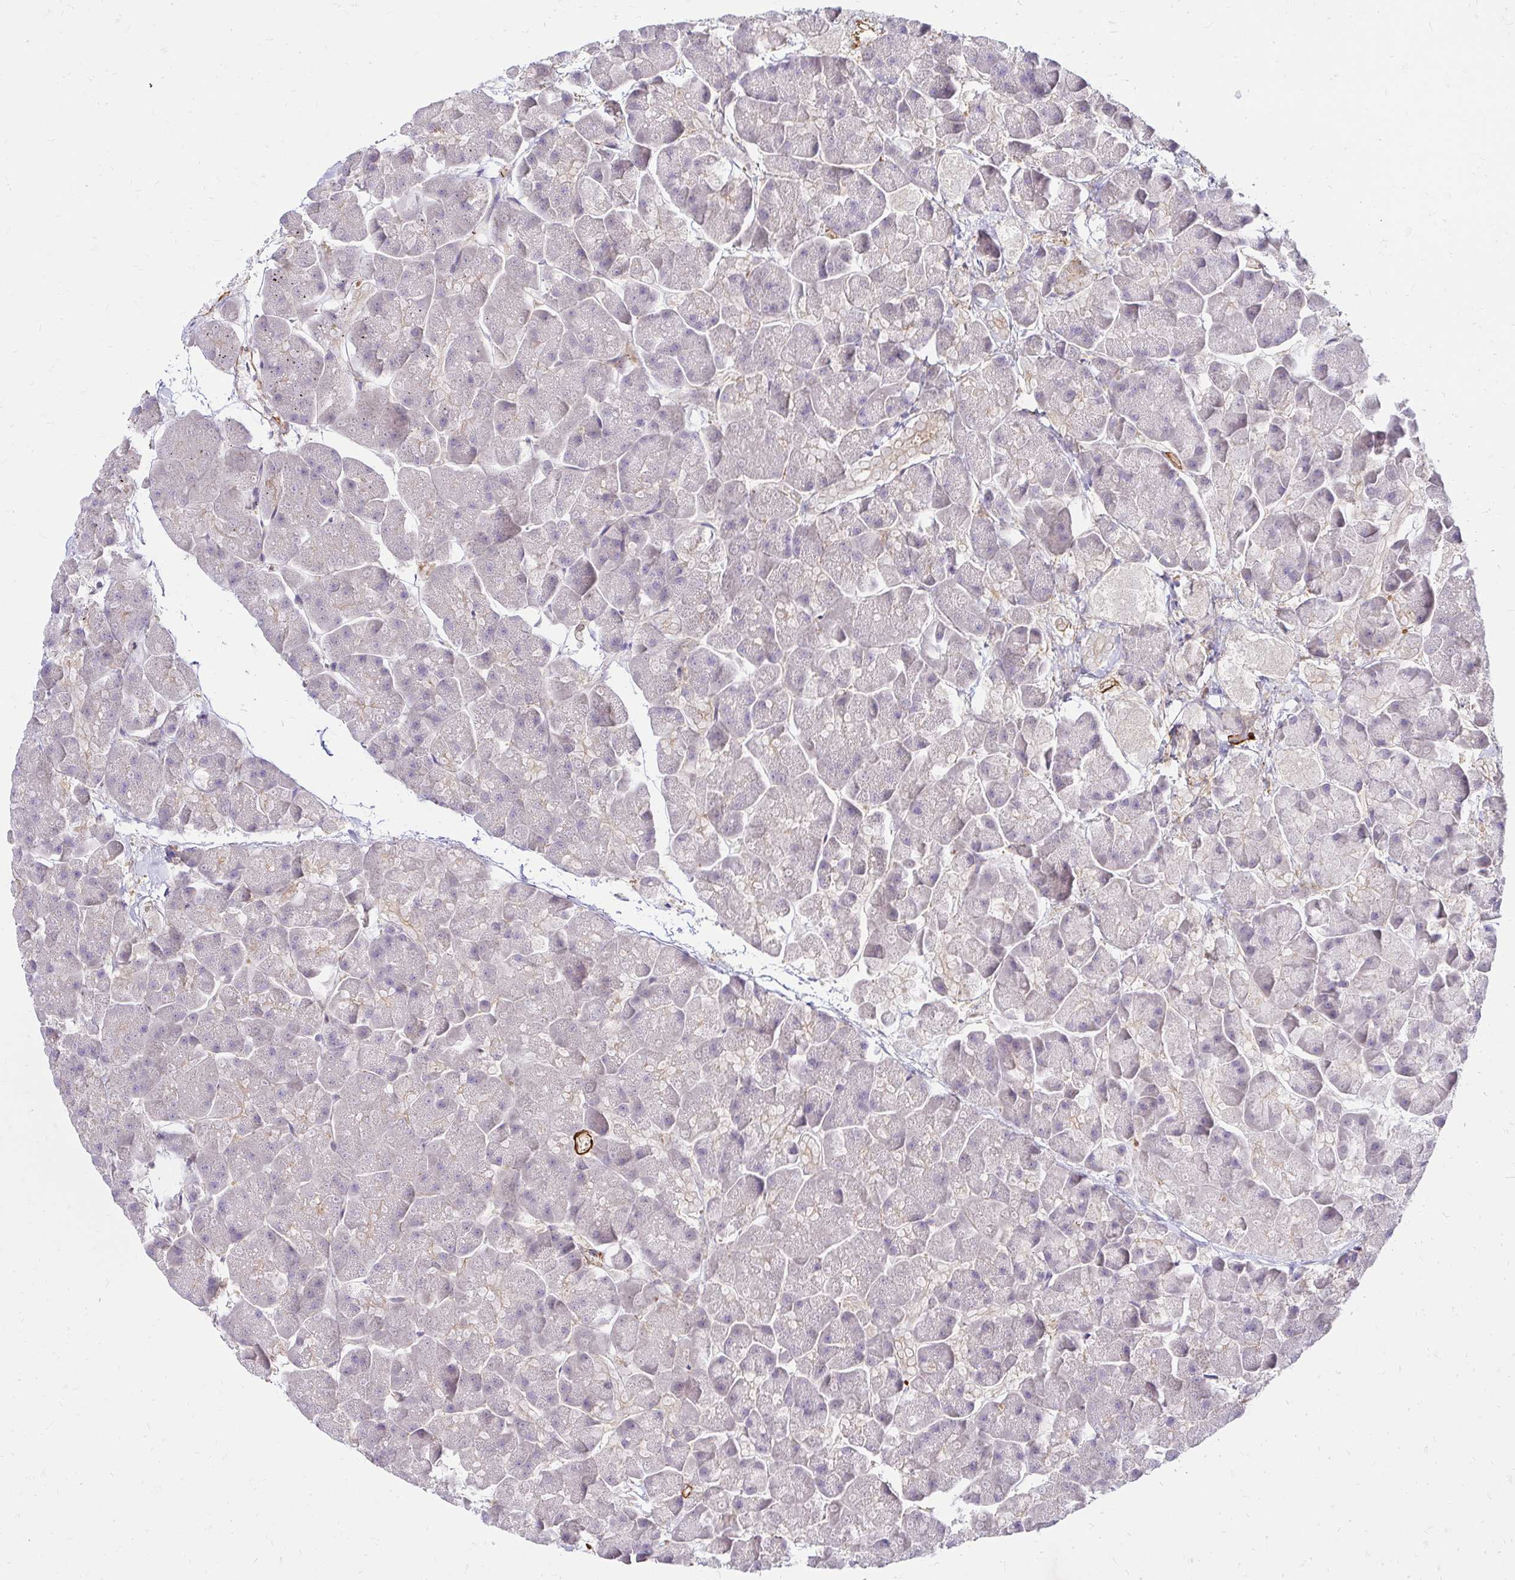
{"staining": {"intensity": "moderate", "quantity": "<25%", "location": "cytoplasmic/membranous"}, "tissue": "pancreas", "cell_type": "Exocrine glandular cells", "image_type": "normal", "snomed": [{"axis": "morphology", "description": "Normal tissue, NOS"}, {"axis": "topography", "description": "Pancreas"}, {"axis": "topography", "description": "Peripheral nerve tissue"}], "caption": "Moderate cytoplasmic/membranous positivity for a protein is identified in about <25% of exocrine glandular cells of unremarkable pancreas using immunohistochemistry (IHC).", "gene": "YAP1", "patient": {"sex": "male", "age": 54}}